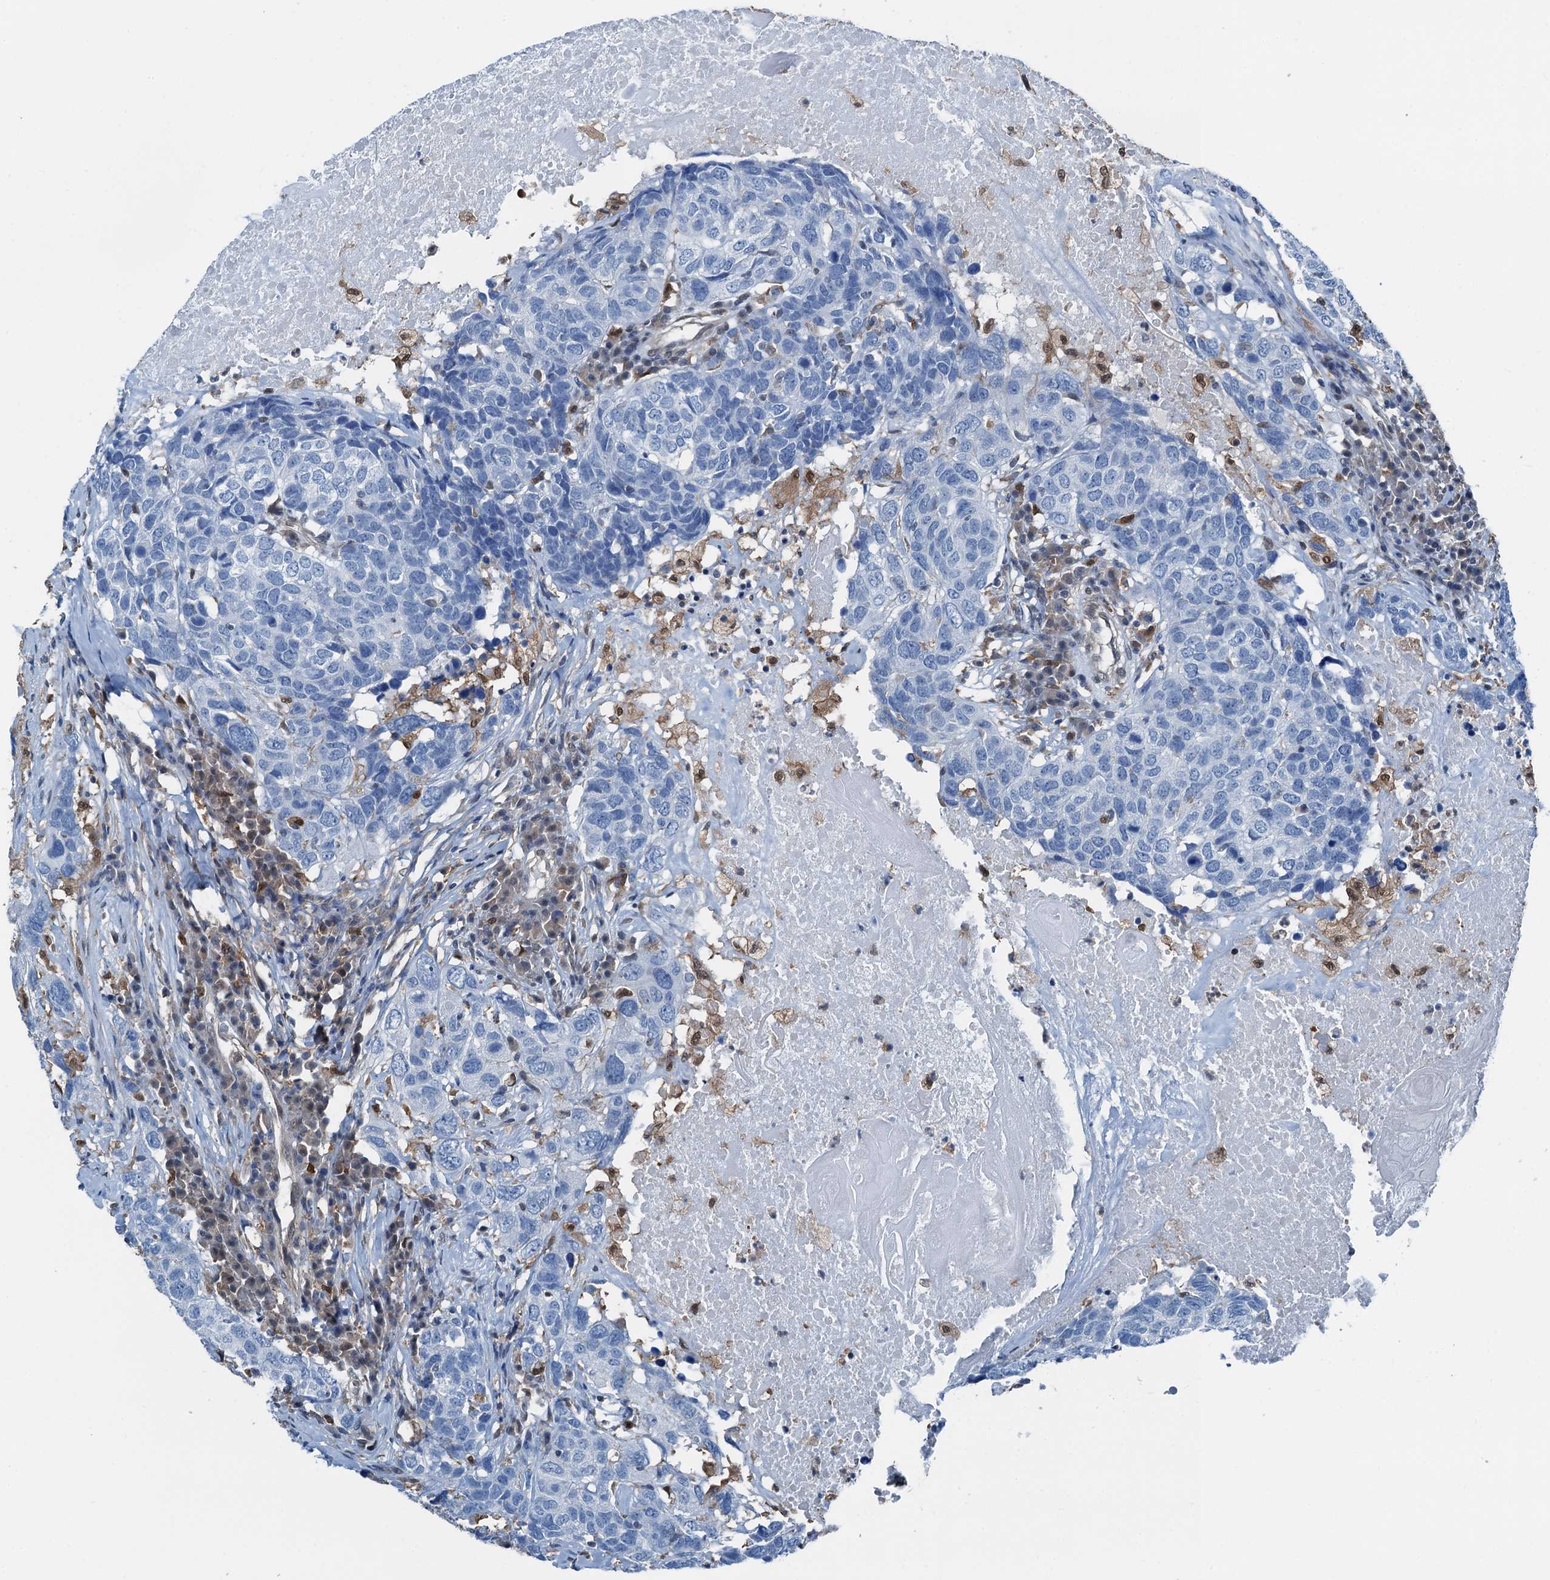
{"staining": {"intensity": "negative", "quantity": "none", "location": "none"}, "tissue": "head and neck cancer", "cell_type": "Tumor cells", "image_type": "cancer", "snomed": [{"axis": "morphology", "description": "Squamous cell carcinoma, NOS"}, {"axis": "topography", "description": "Head-Neck"}], "caption": "This histopathology image is of head and neck cancer (squamous cell carcinoma) stained with immunohistochemistry (IHC) to label a protein in brown with the nuclei are counter-stained blue. There is no positivity in tumor cells. (DAB (3,3'-diaminobenzidine) immunohistochemistry visualized using brightfield microscopy, high magnification).", "gene": "RNH1", "patient": {"sex": "male", "age": 66}}